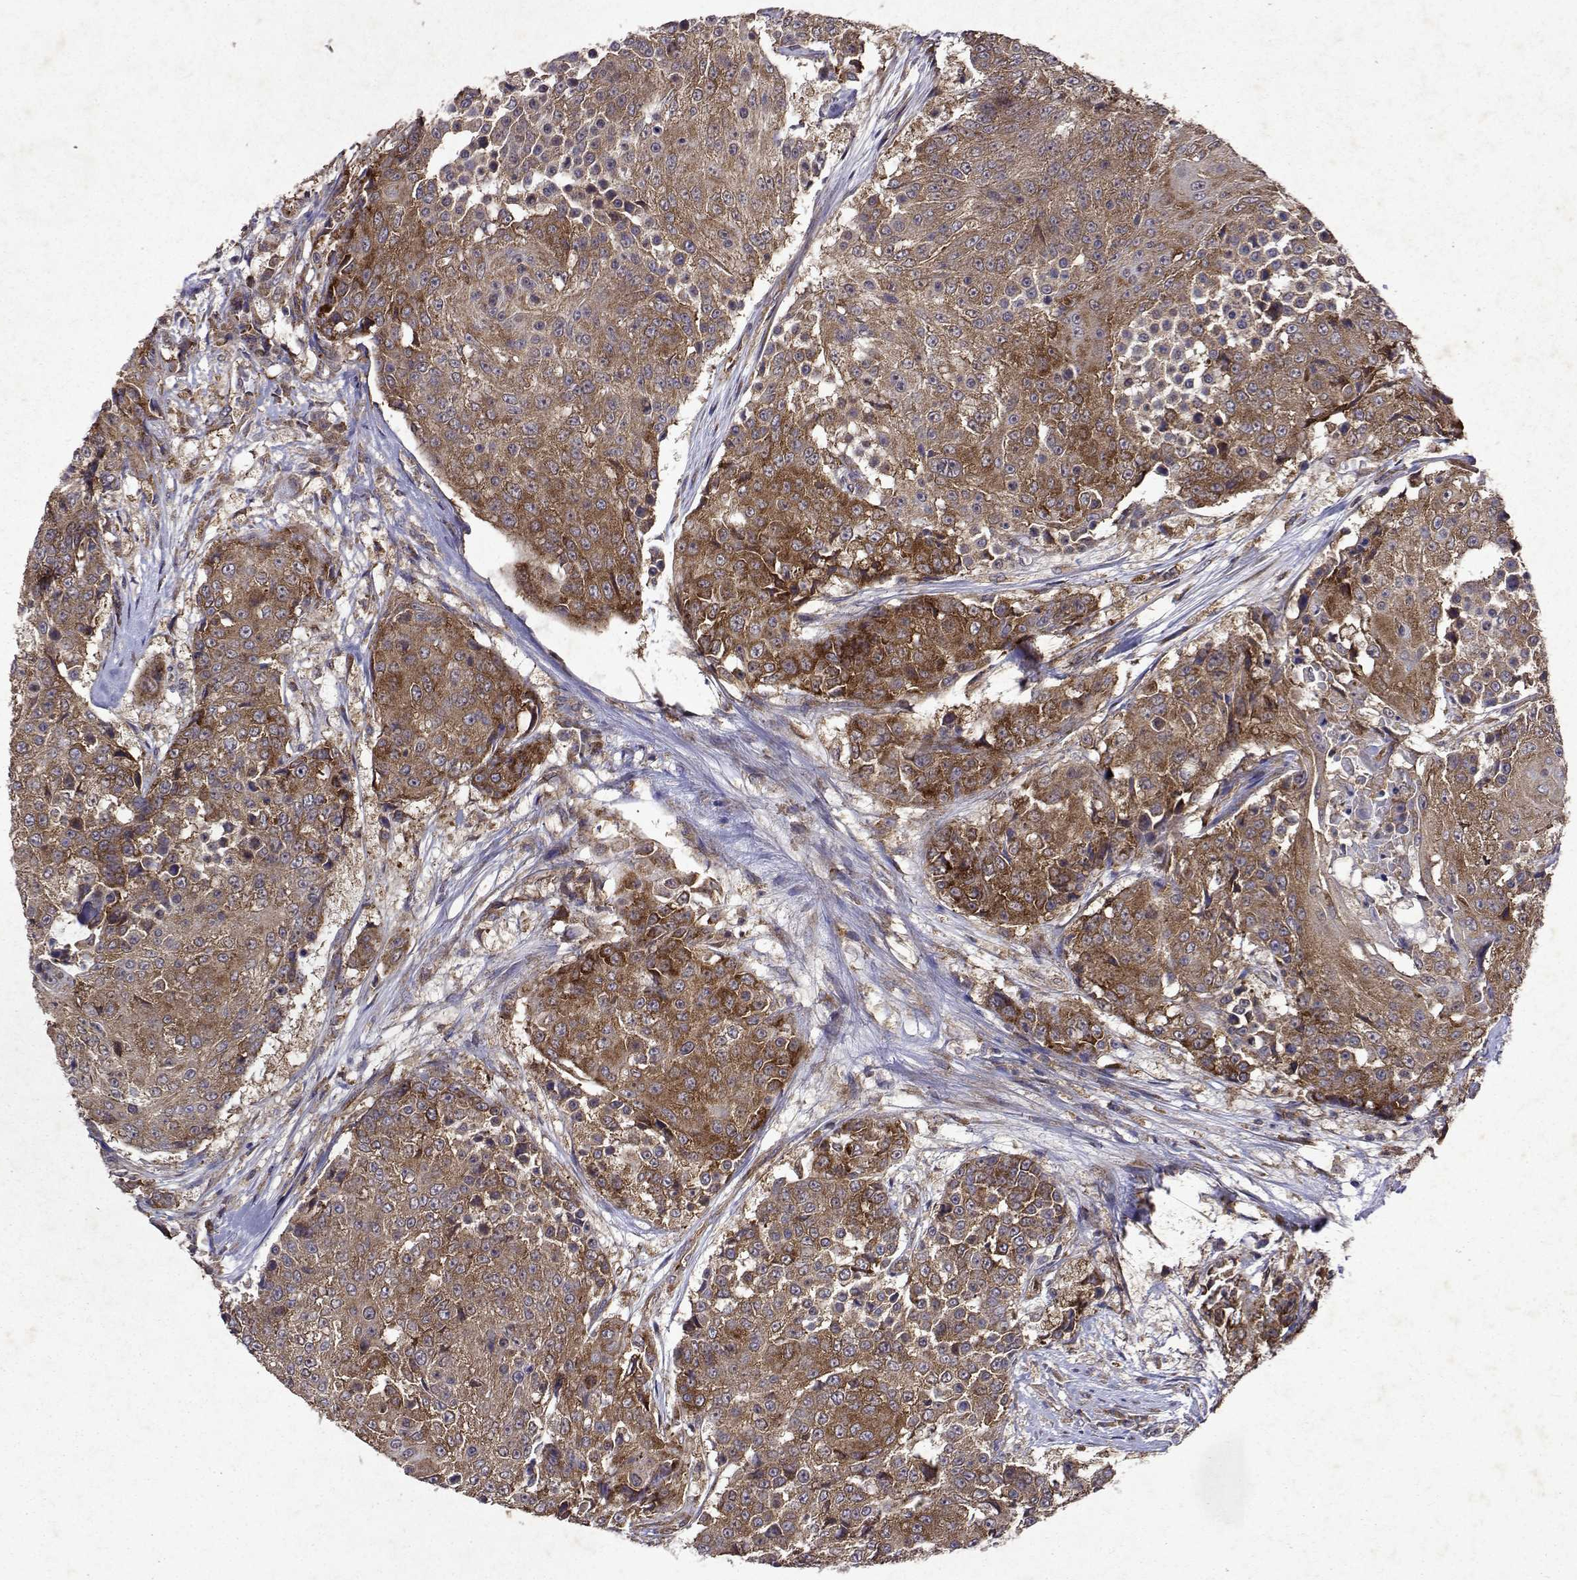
{"staining": {"intensity": "moderate", "quantity": ">75%", "location": "cytoplasmic/membranous"}, "tissue": "urothelial cancer", "cell_type": "Tumor cells", "image_type": "cancer", "snomed": [{"axis": "morphology", "description": "Urothelial carcinoma, High grade"}, {"axis": "topography", "description": "Urinary bladder"}], "caption": "Brown immunohistochemical staining in urothelial cancer displays moderate cytoplasmic/membranous positivity in approximately >75% of tumor cells. Using DAB (brown) and hematoxylin (blue) stains, captured at high magnification using brightfield microscopy.", "gene": "TARBP2", "patient": {"sex": "female", "age": 63}}